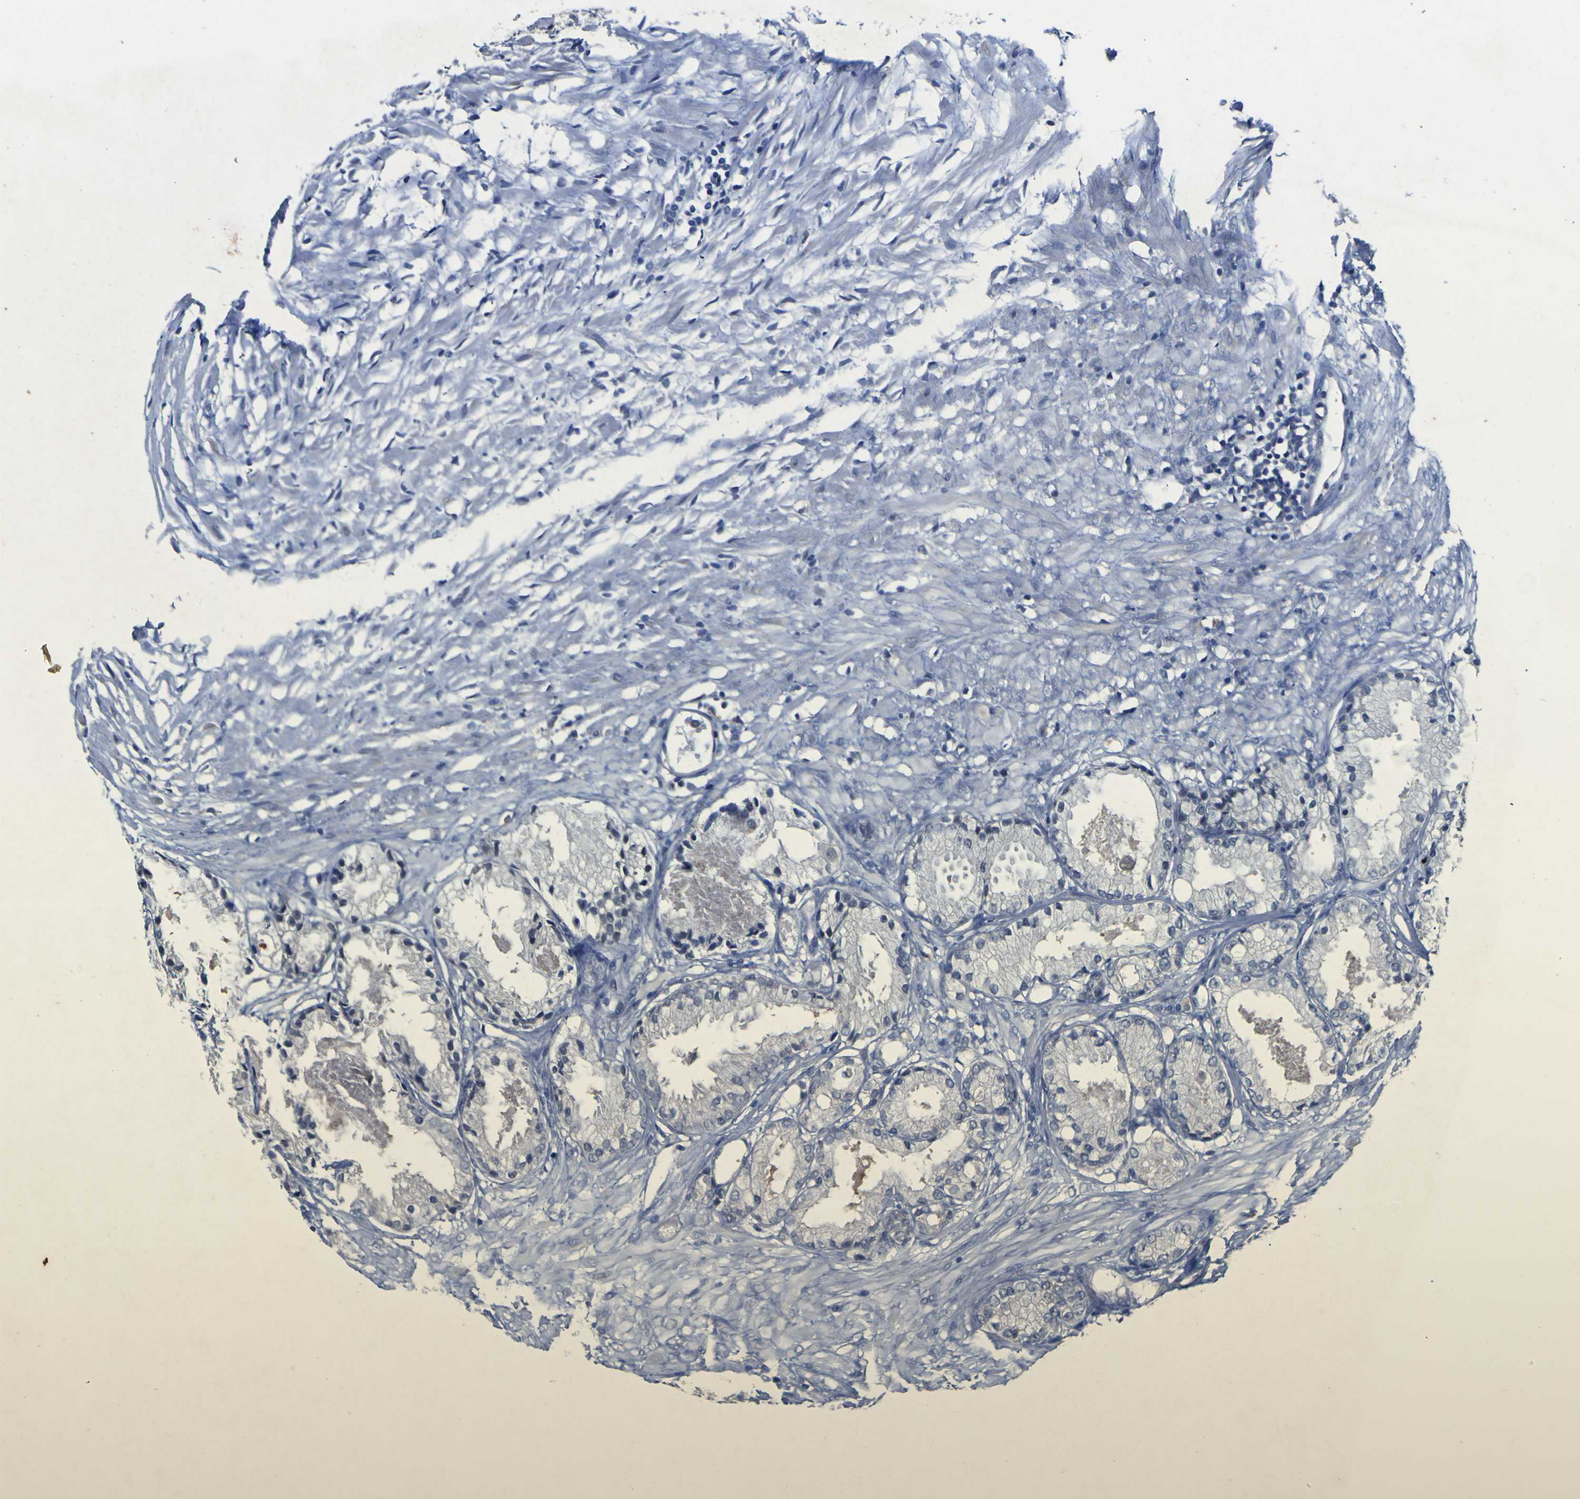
{"staining": {"intensity": "negative", "quantity": "none", "location": "none"}, "tissue": "prostate cancer", "cell_type": "Tumor cells", "image_type": "cancer", "snomed": [{"axis": "morphology", "description": "Adenocarcinoma, Low grade"}, {"axis": "topography", "description": "Prostate"}], "caption": "Prostate cancer (low-grade adenocarcinoma) was stained to show a protein in brown. There is no significant positivity in tumor cells. (DAB immunohistochemistry (IHC) visualized using brightfield microscopy, high magnification).", "gene": "TNFRSF11A", "patient": {"sex": "male", "age": 72}}